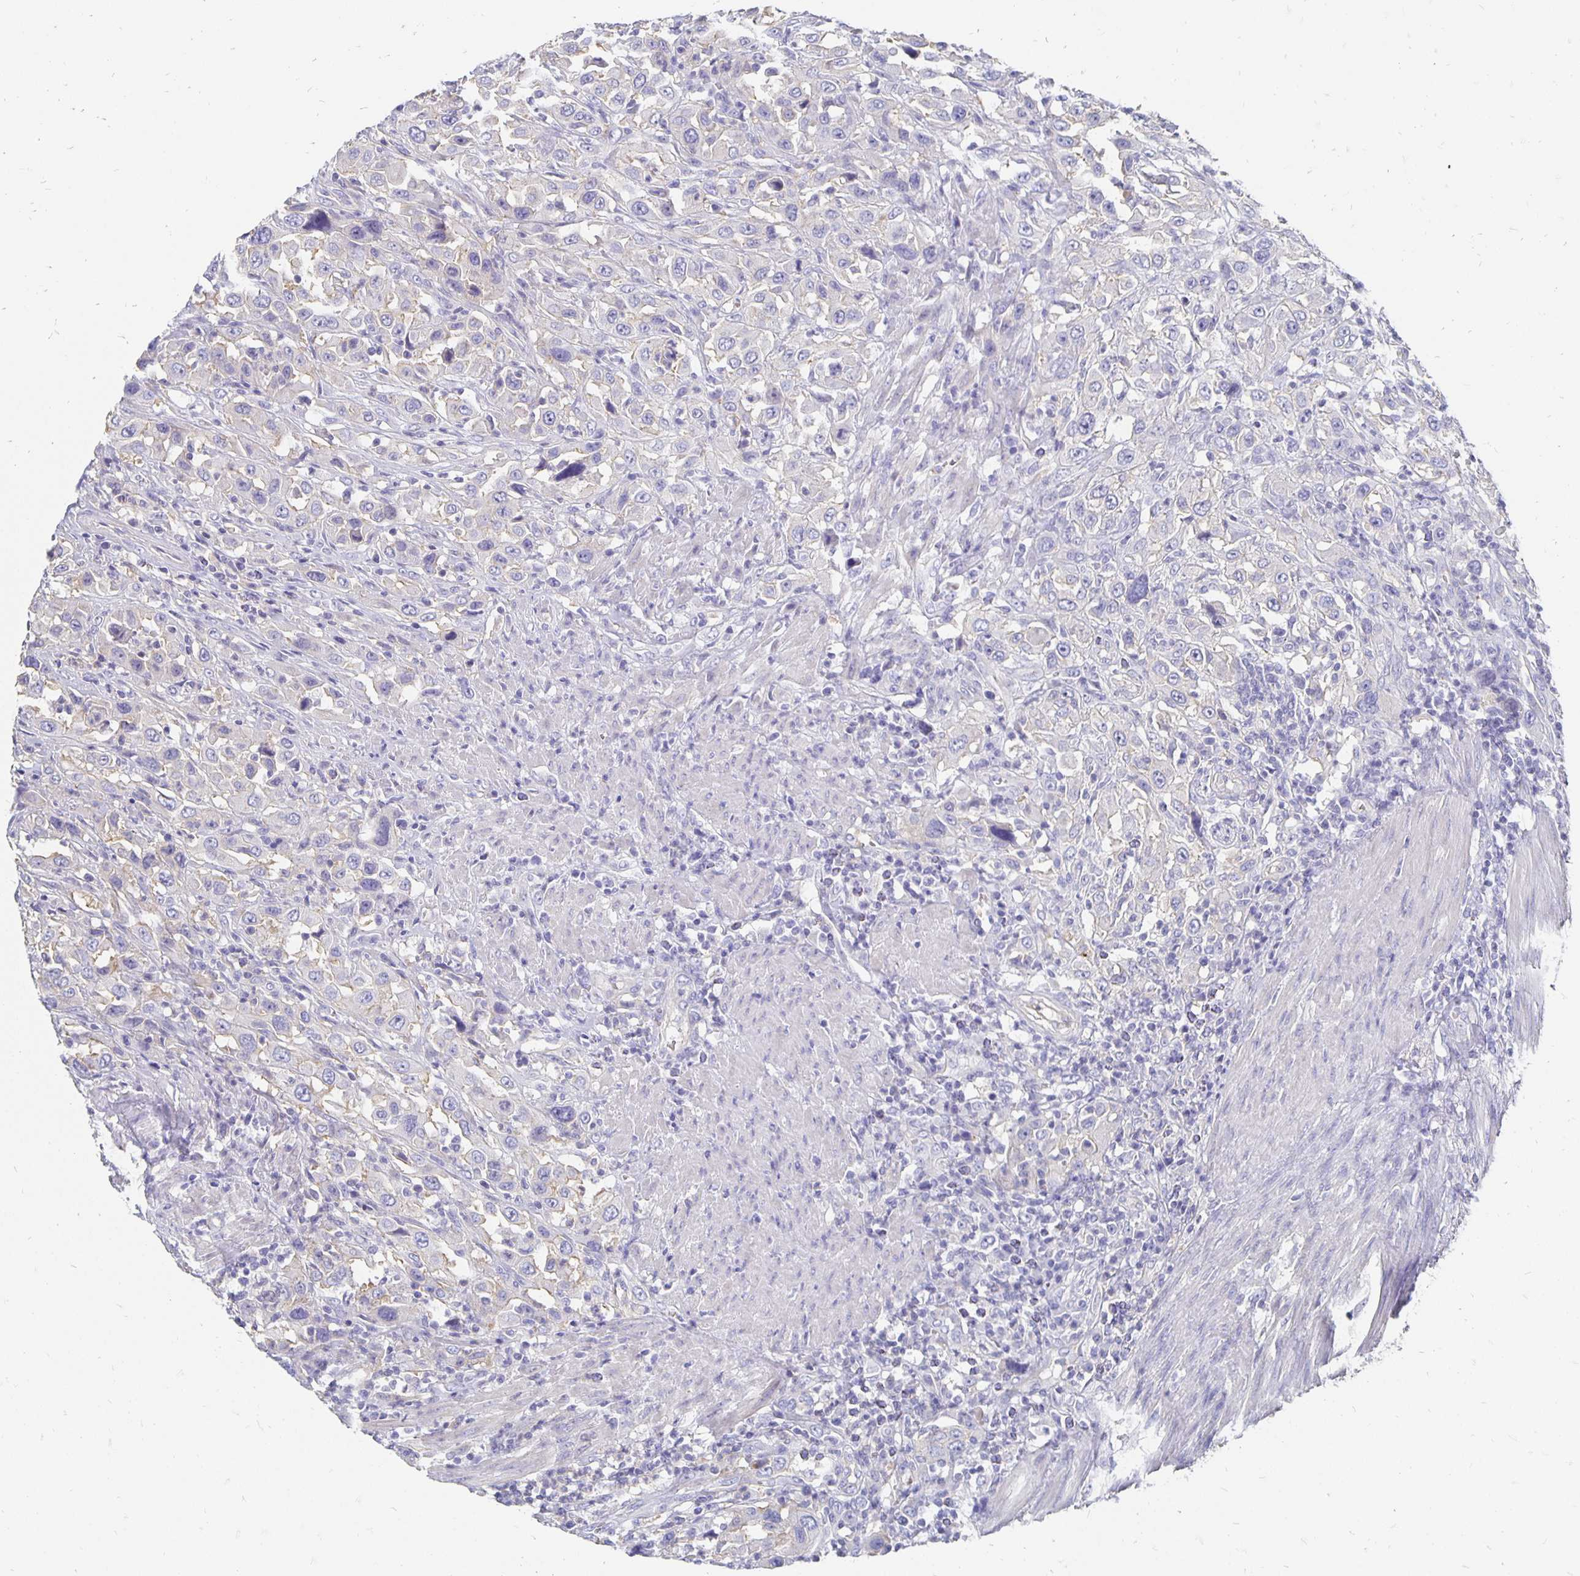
{"staining": {"intensity": "negative", "quantity": "none", "location": "none"}, "tissue": "urothelial cancer", "cell_type": "Tumor cells", "image_type": "cancer", "snomed": [{"axis": "morphology", "description": "Urothelial carcinoma, High grade"}, {"axis": "topography", "description": "Urinary bladder"}], "caption": "Human high-grade urothelial carcinoma stained for a protein using immunohistochemistry reveals no expression in tumor cells.", "gene": "APOB", "patient": {"sex": "male", "age": 61}}